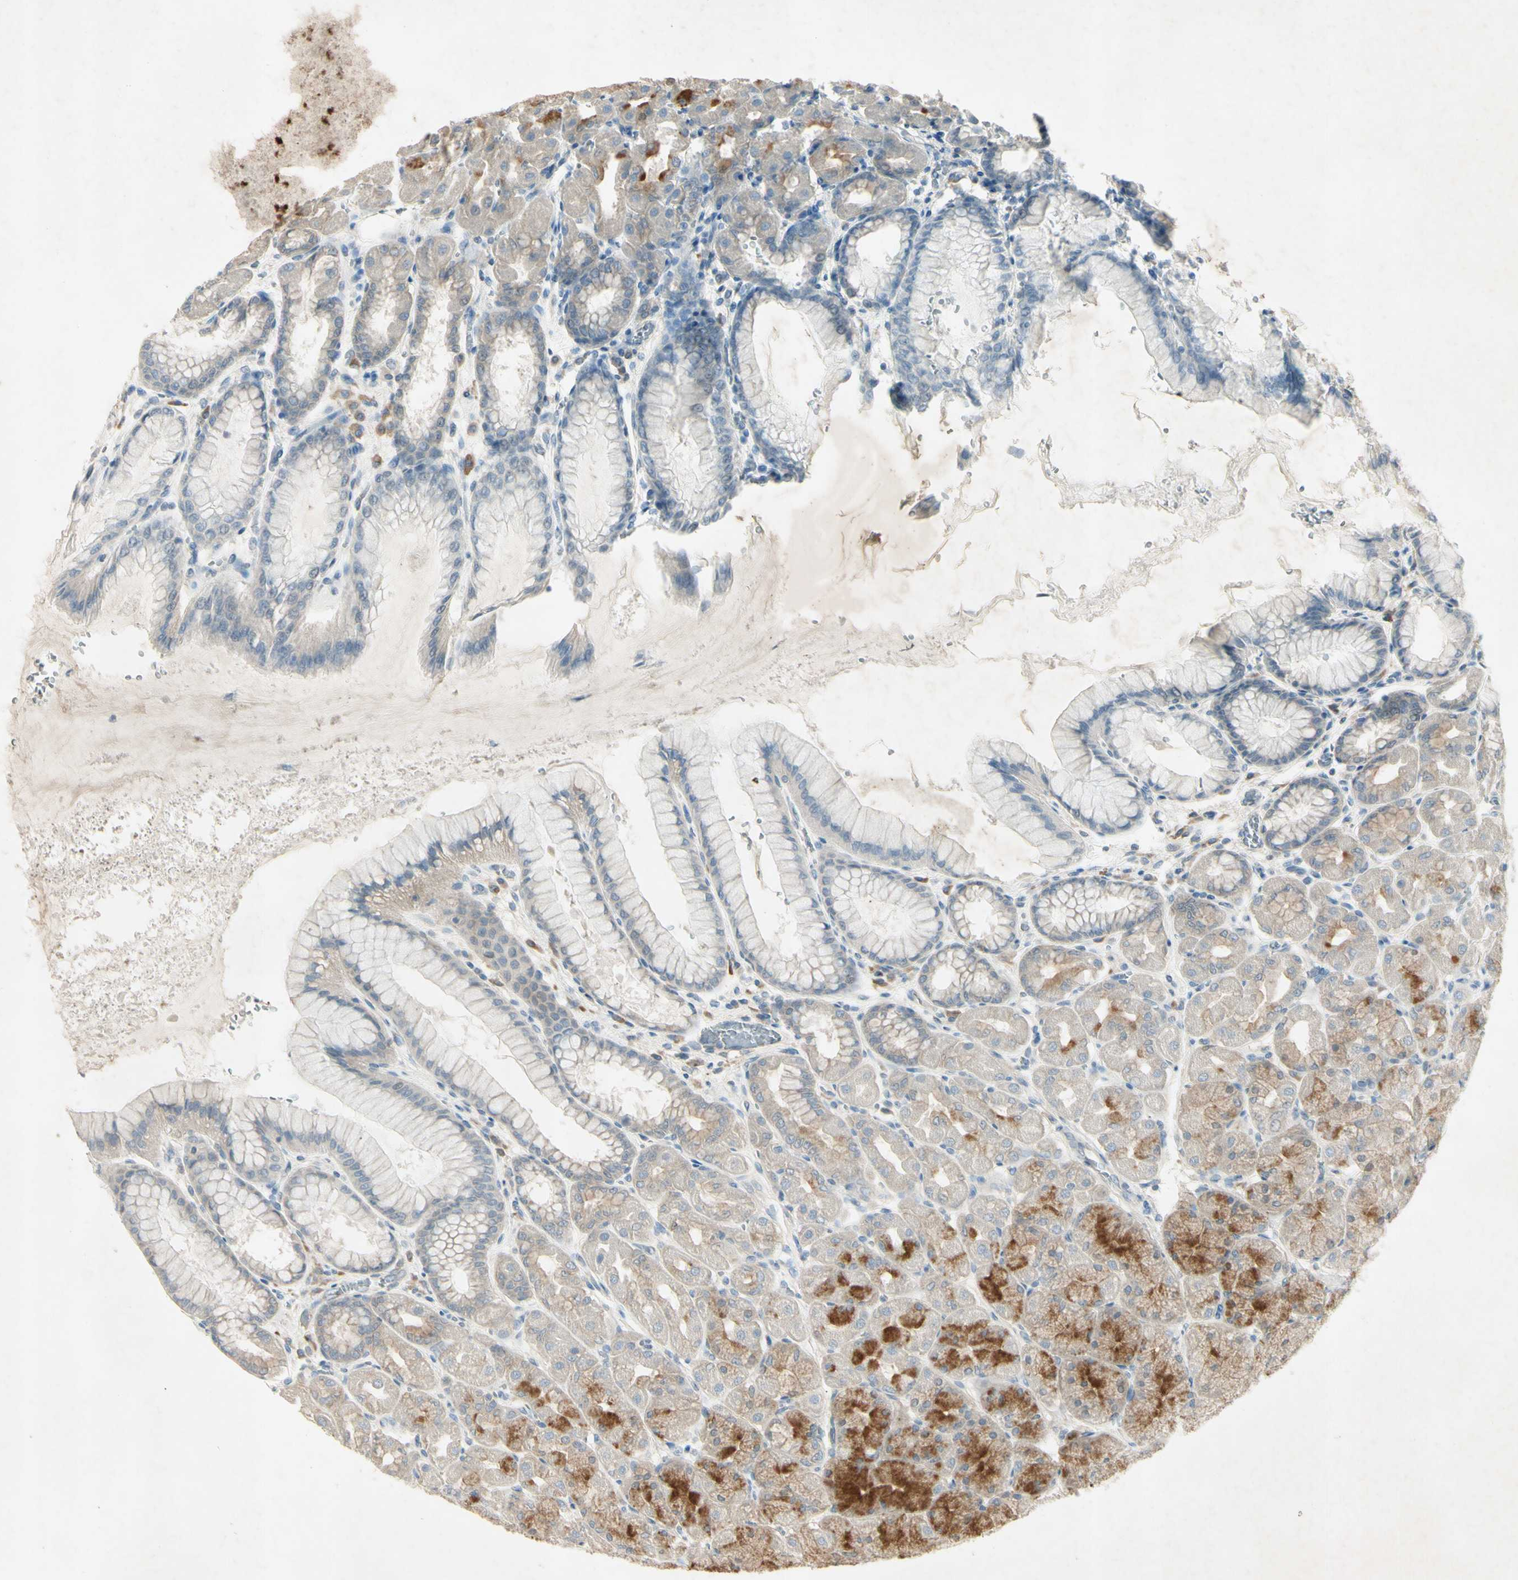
{"staining": {"intensity": "moderate", "quantity": "<25%", "location": "cytoplasmic/membranous"}, "tissue": "stomach", "cell_type": "Glandular cells", "image_type": "normal", "snomed": [{"axis": "morphology", "description": "Normal tissue, NOS"}, {"axis": "topography", "description": "Stomach, upper"}], "caption": "DAB (3,3'-diaminobenzidine) immunohistochemical staining of normal human stomach shows moderate cytoplasmic/membranous protein positivity in about <25% of glandular cells. Nuclei are stained in blue.", "gene": "AATK", "patient": {"sex": "female", "age": 56}}